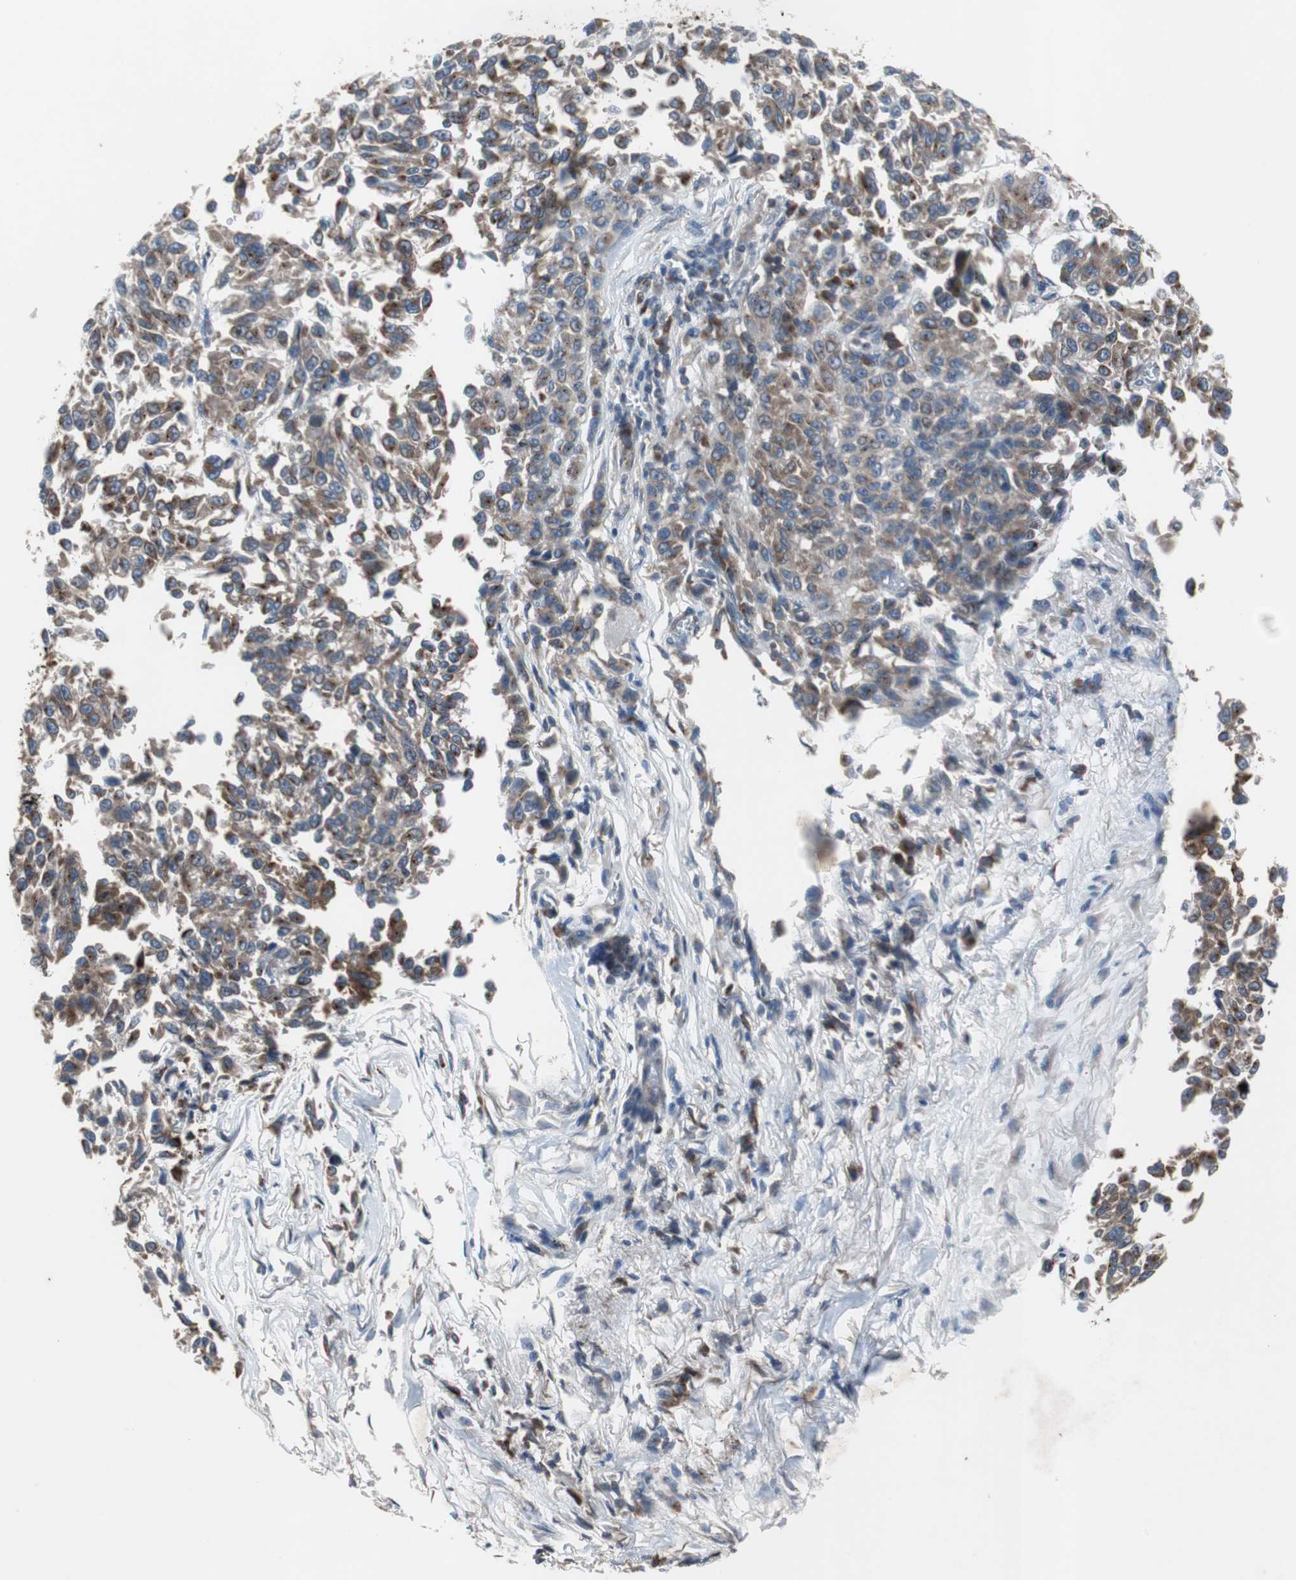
{"staining": {"intensity": "moderate", "quantity": ">75%", "location": "cytoplasmic/membranous"}, "tissue": "melanoma", "cell_type": "Tumor cells", "image_type": "cancer", "snomed": [{"axis": "morphology", "description": "Malignant melanoma, Metastatic site"}, {"axis": "topography", "description": "Lung"}], "caption": "Immunohistochemical staining of malignant melanoma (metastatic site) exhibits medium levels of moderate cytoplasmic/membranous protein staining in about >75% of tumor cells. (DAB (3,3'-diaminobenzidine) IHC with brightfield microscopy, high magnification).", "gene": "CALB2", "patient": {"sex": "male", "age": 64}}